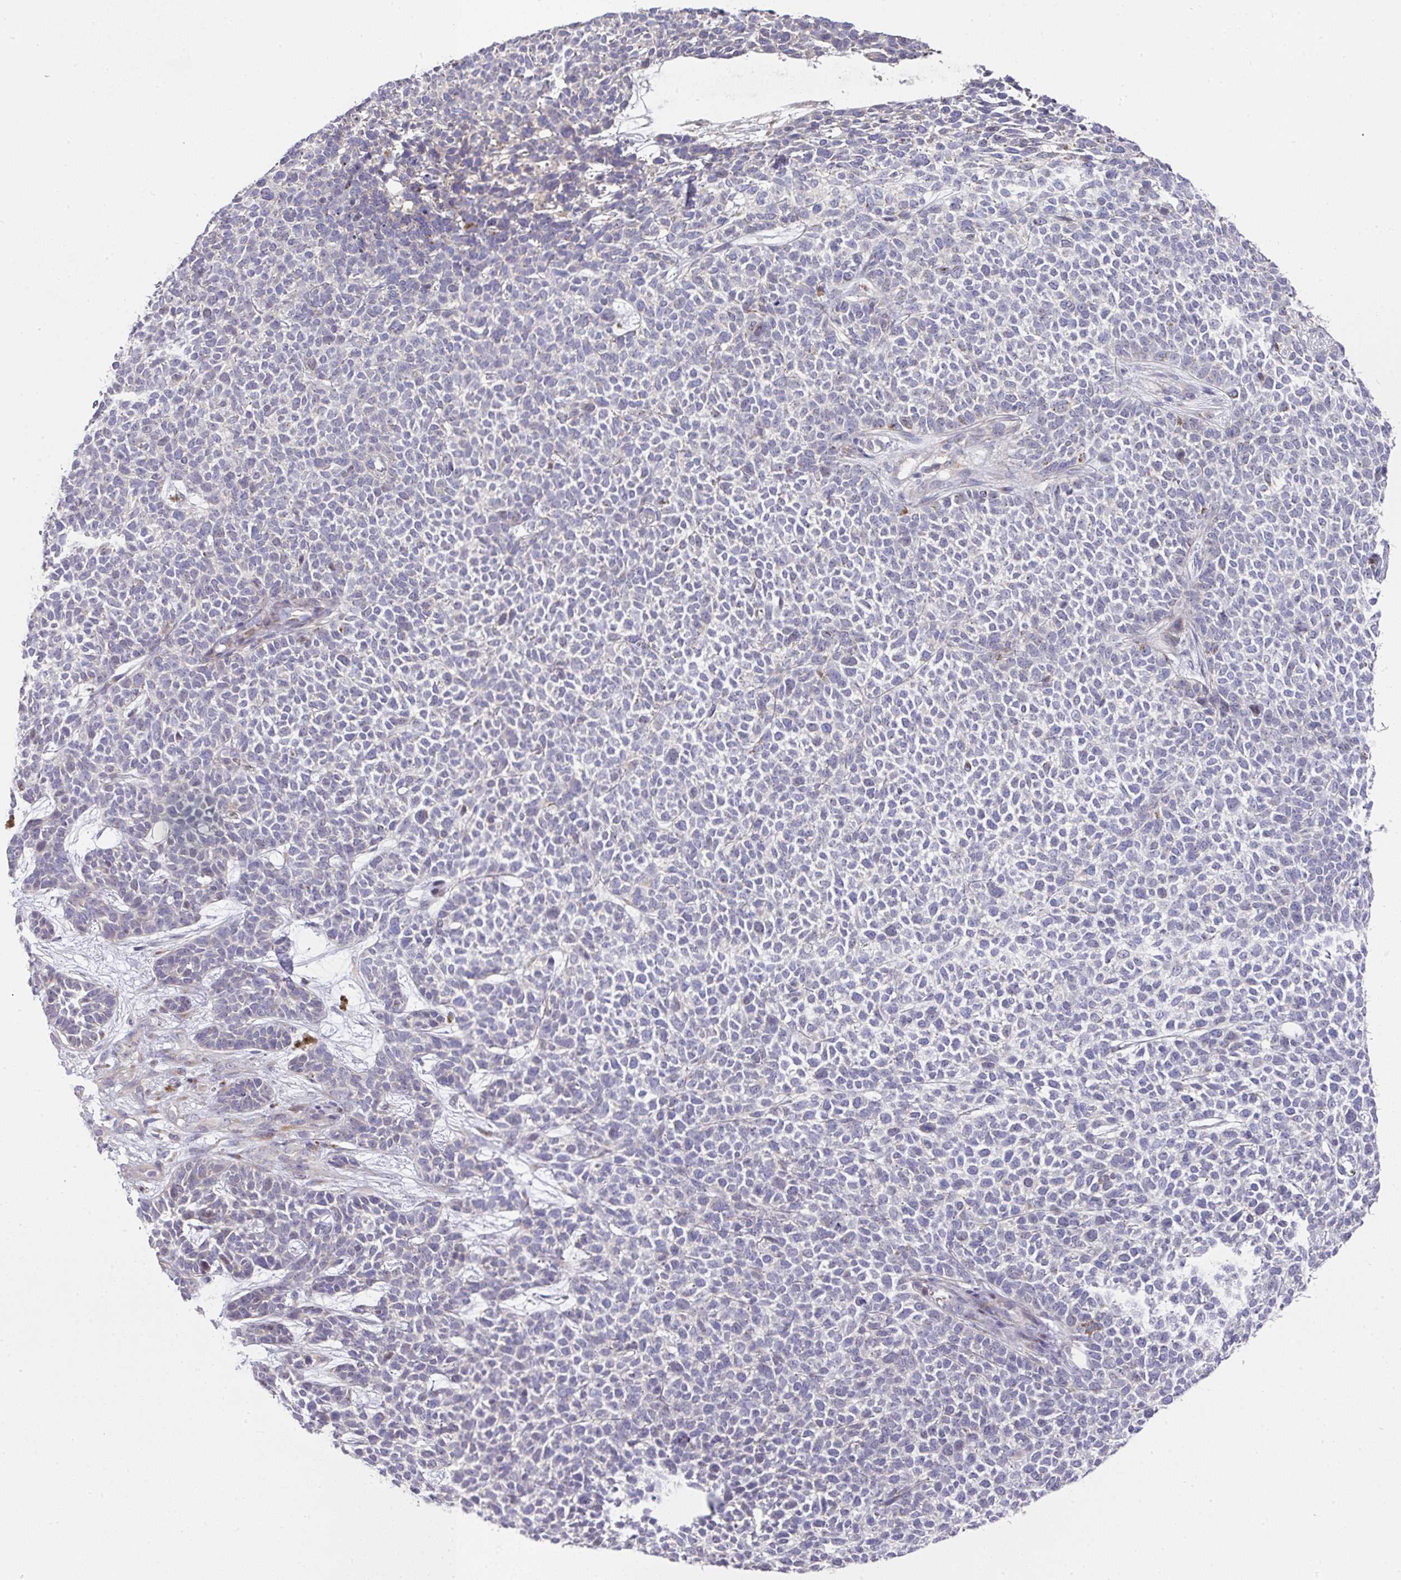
{"staining": {"intensity": "negative", "quantity": "none", "location": "none"}, "tissue": "skin cancer", "cell_type": "Tumor cells", "image_type": "cancer", "snomed": [{"axis": "morphology", "description": "Basal cell carcinoma"}, {"axis": "topography", "description": "Skin"}], "caption": "This is a photomicrograph of immunohistochemistry staining of skin cancer, which shows no positivity in tumor cells.", "gene": "TARM1", "patient": {"sex": "female", "age": 84}}